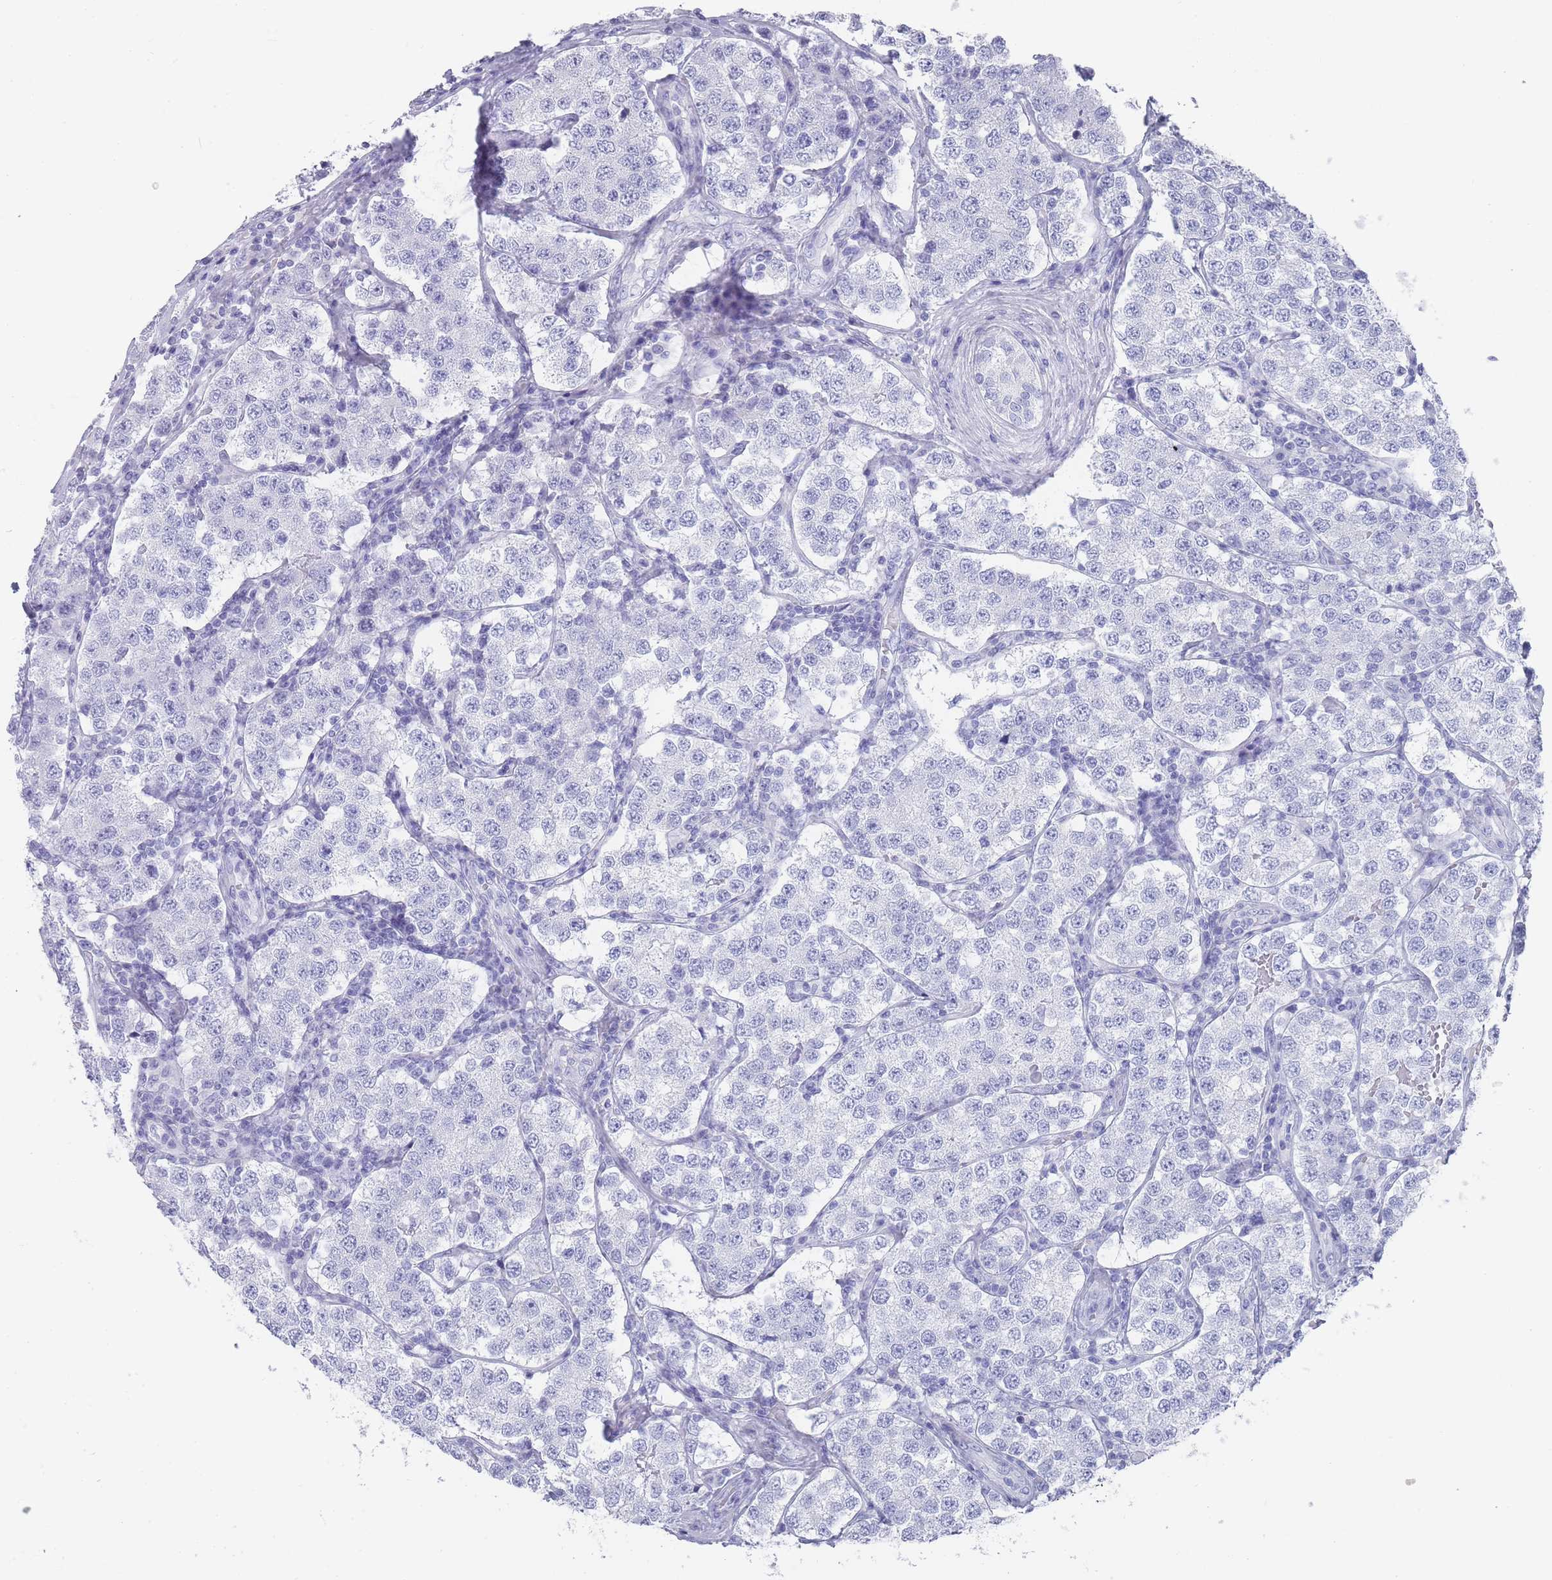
{"staining": {"intensity": "negative", "quantity": "none", "location": "none"}, "tissue": "testis cancer", "cell_type": "Tumor cells", "image_type": "cancer", "snomed": [{"axis": "morphology", "description": "Seminoma, NOS"}, {"axis": "topography", "description": "Testis"}], "caption": "Micrograph shows no significant protein positivity in tumor cells of seminoma (testis).", "gene": "RAB2B", "patient": {"sex": "male", "age": 34}}